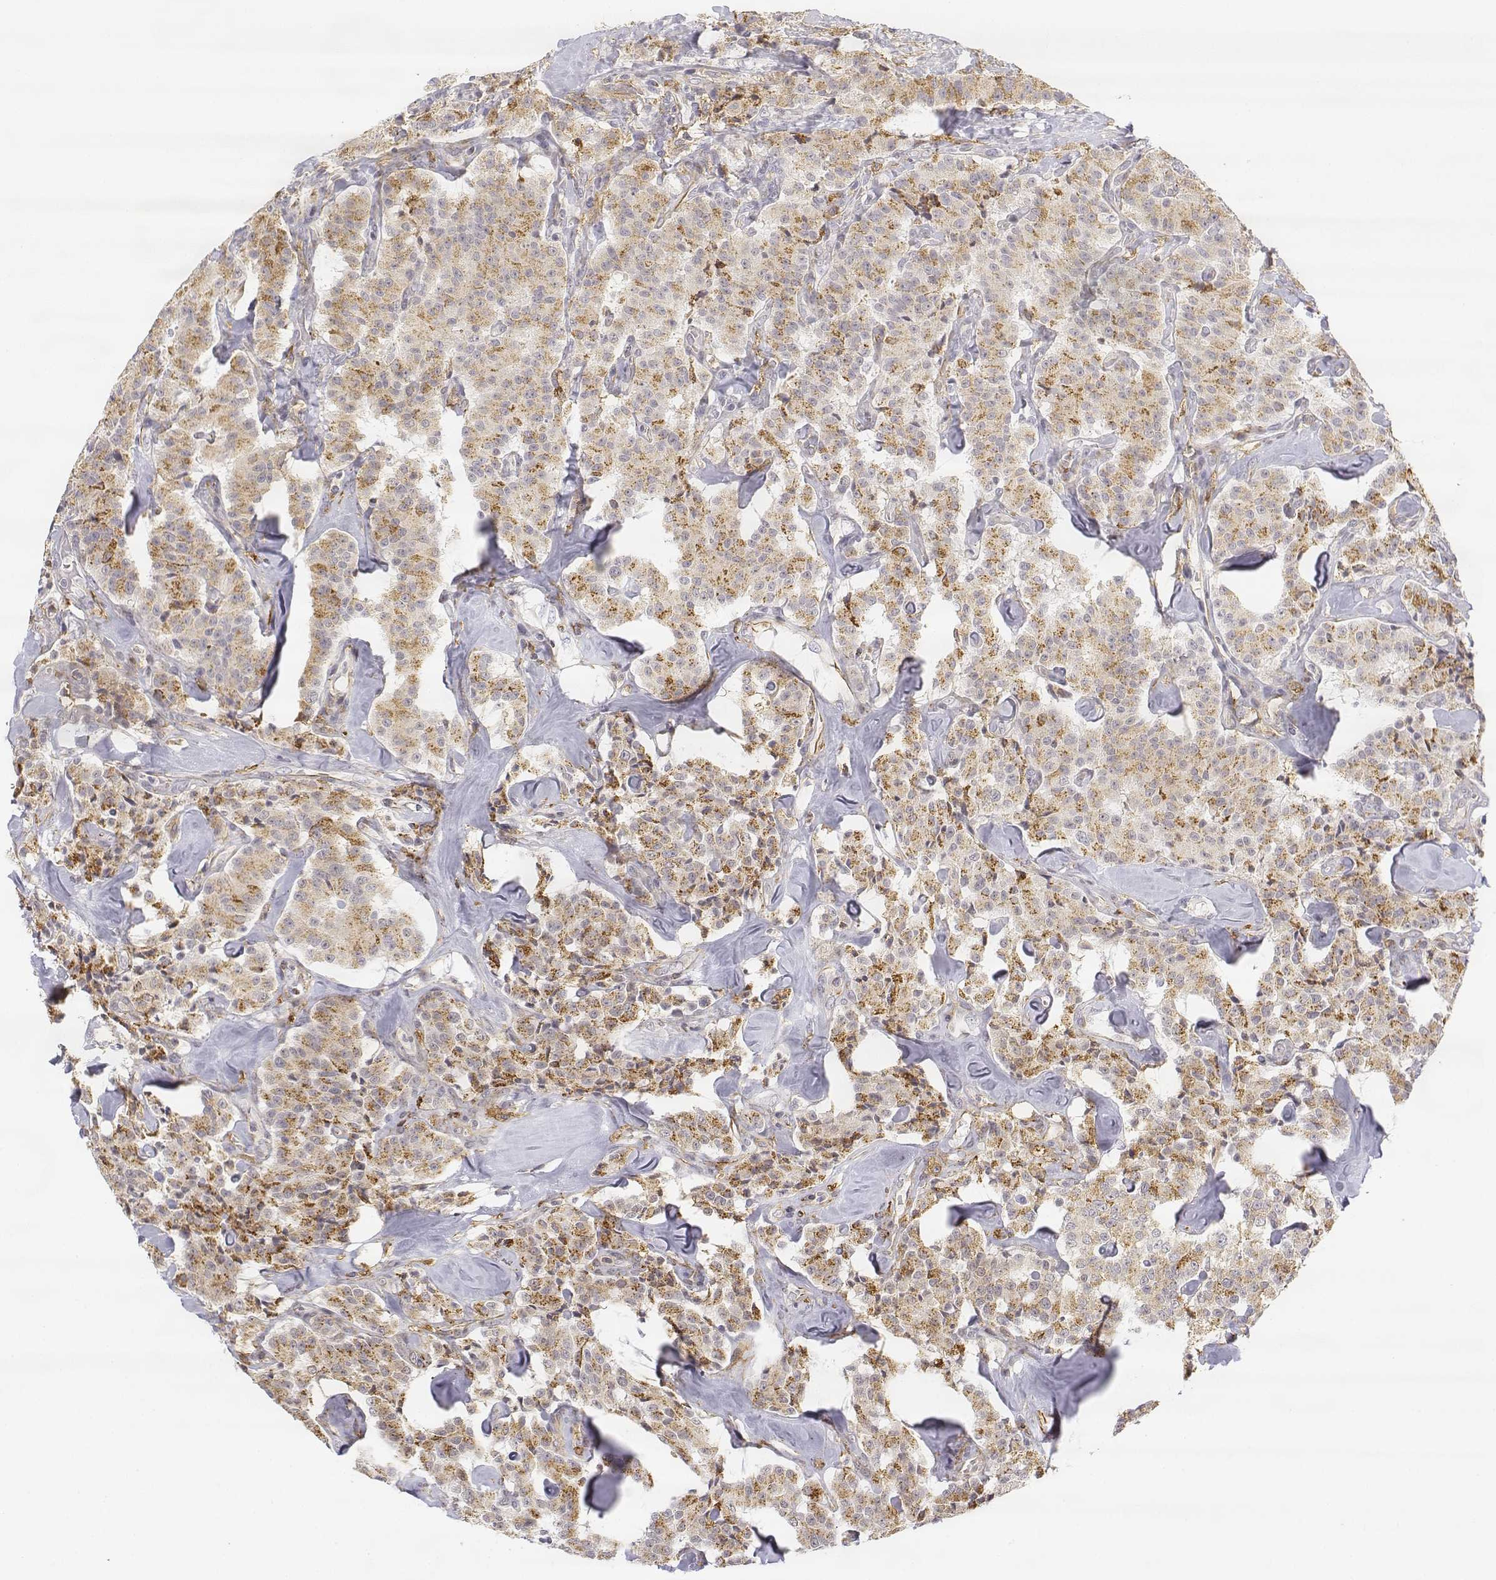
{"staining": {"intensity": "moderate", "quantity": ">75%", "location": "cytoplasmic/membranous"}, "tissue": "carcinoid", "cell_type": "Tumor cells", "image_type": "cancer", "snomed": [{"axis": "morphology", "description": "Carcinoid, malignant, NOS"}, {"axis": "topography", "description": "Pancreas"}], "caption": "This histopathology image shows carcinoid stained with immunohistochemistry (IHC) to label a protein in brown. The cytoplasmic/membranous of tumor cells show moderate positivity for the protein. Nuclei are counter-stained blue.", "gene": "CD14", "patient": {"sex": "male", "age": 41}}